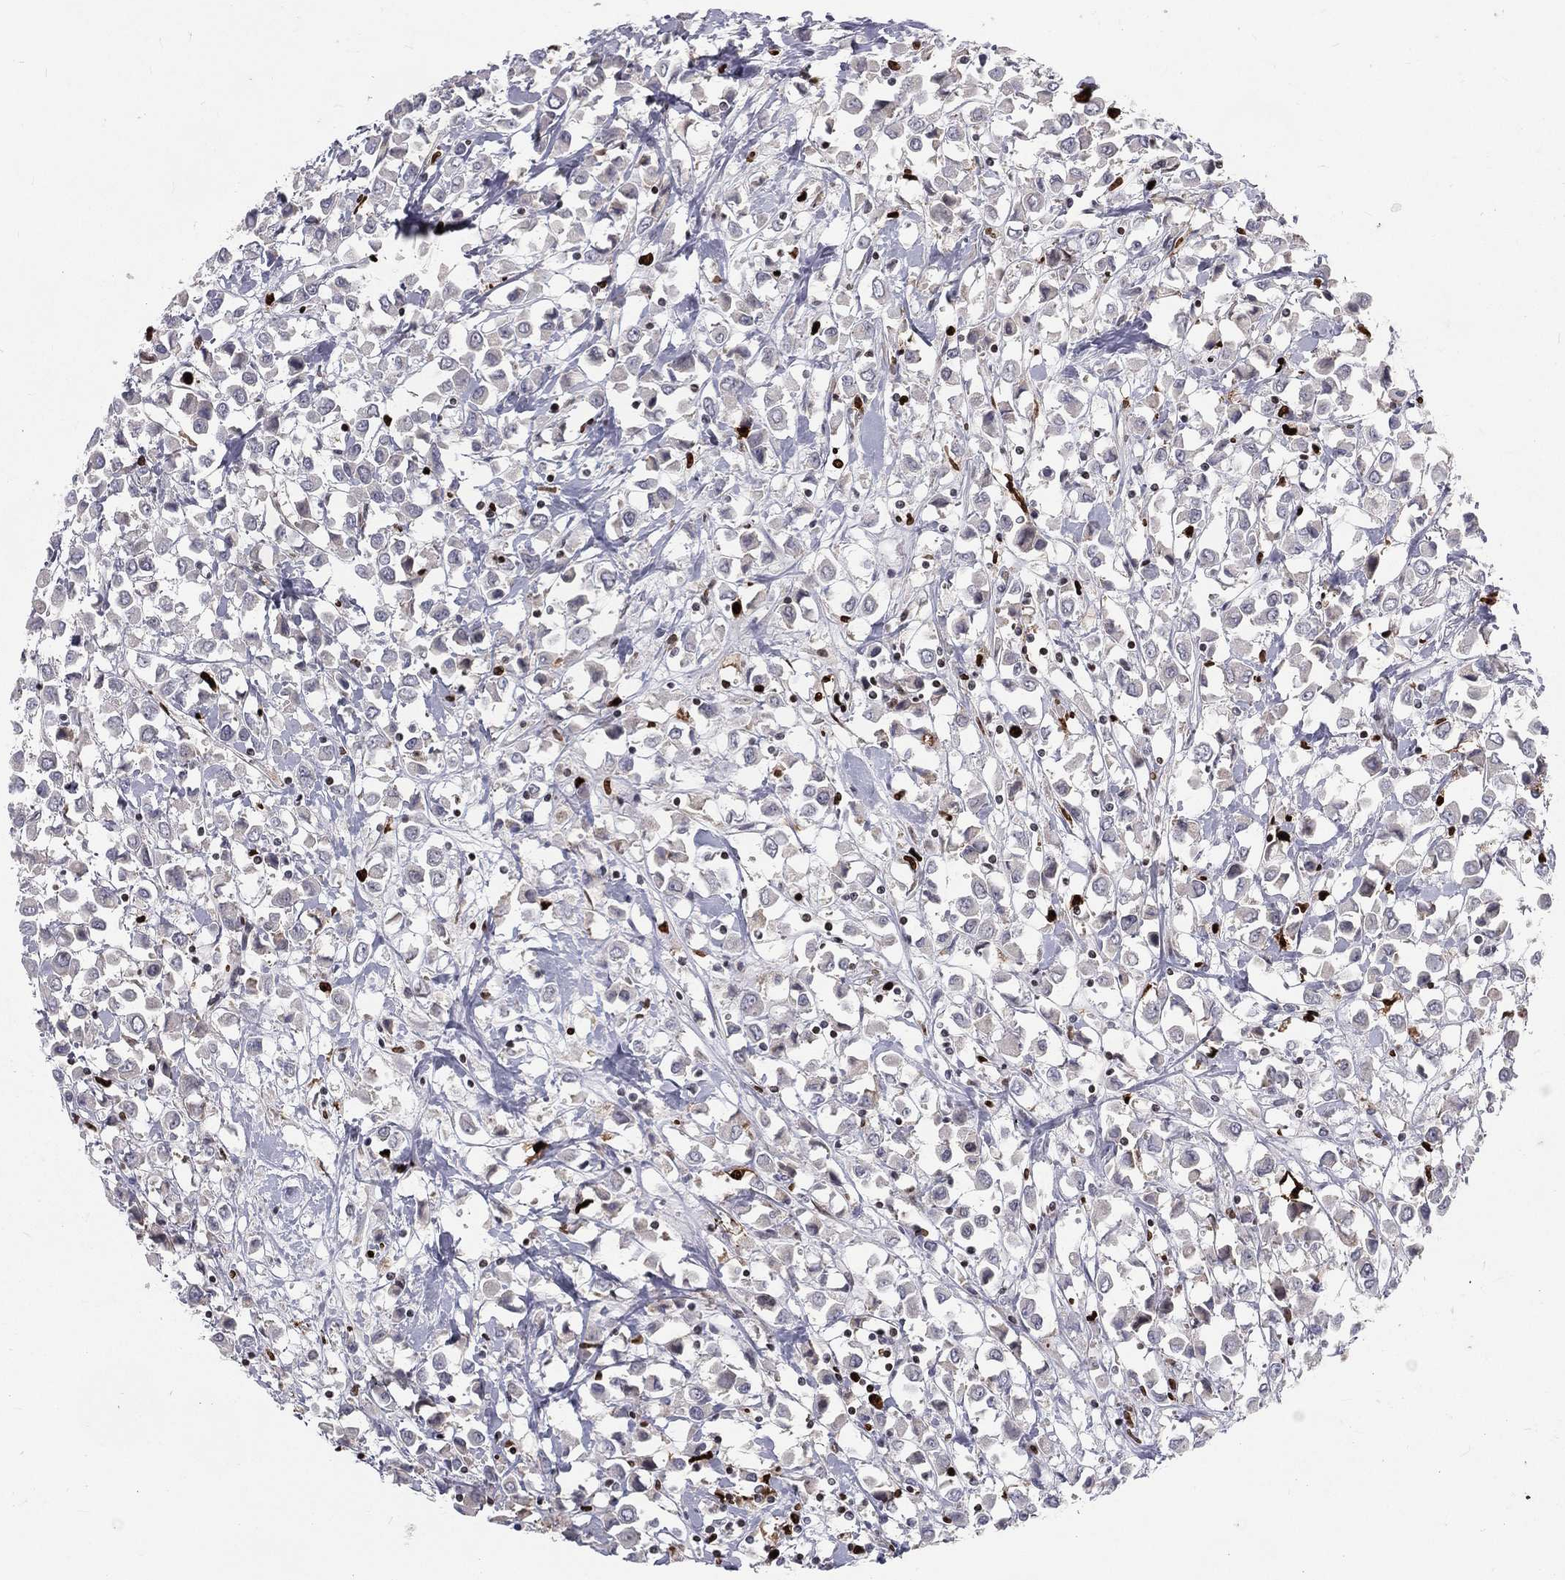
{"staining": {"intensity": "negative", "quantity": "none", "location": "none"}, "tissue": "breast cancer", "cell_type": "Tumor cells", "image_type": "cancer", "snomed": [{"axis": "morphology", "description": "Duct carcinoma"}, {"axis": "topography", "description": "Breast"}], "caption": "An immunohistochemistry histopathology image of invasive ductal carcinoma (breast) is shown. There is no staining in tumor cells of invasive ductal carcinoma (breast).", "gene": "MNDA", "patient": {"sex": "female", "age": 61}}